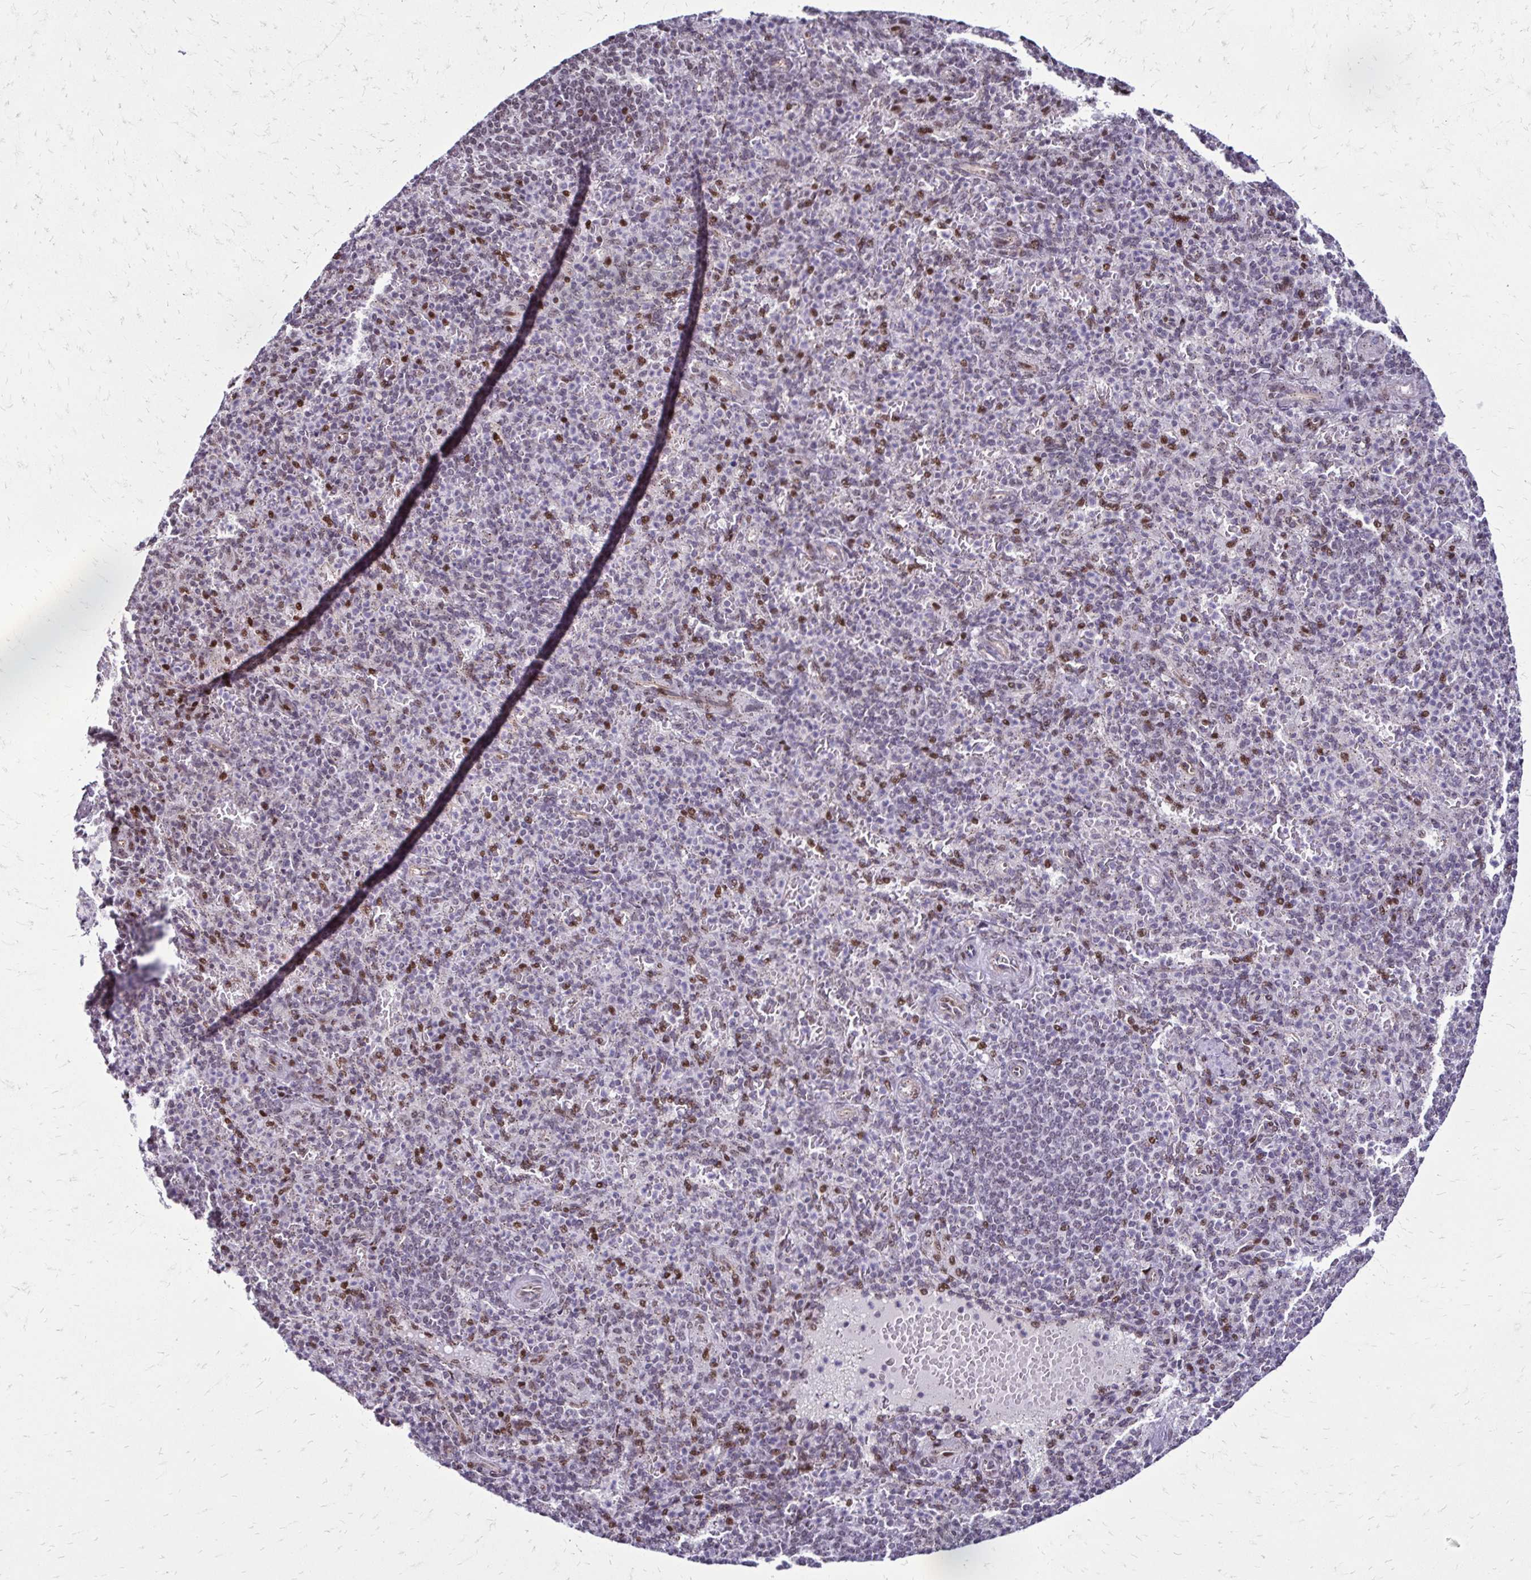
{"staining": {"intensity": "negative", "quantity": "none", "location": "none"}, "tissue": "spleen", "cell_type": "Cells in red pulp", "image_type": "normal", "snomed": [{"axis": "morphology", "description": "Normal tissue, NOS"}, {"axis": "topography", "description": "Spleen"}], "caption": "The image displays no significant staining in cells in red pulp of spleen.", "gene": "TOB1", "patient": {"sex": "female", "age": 74}}